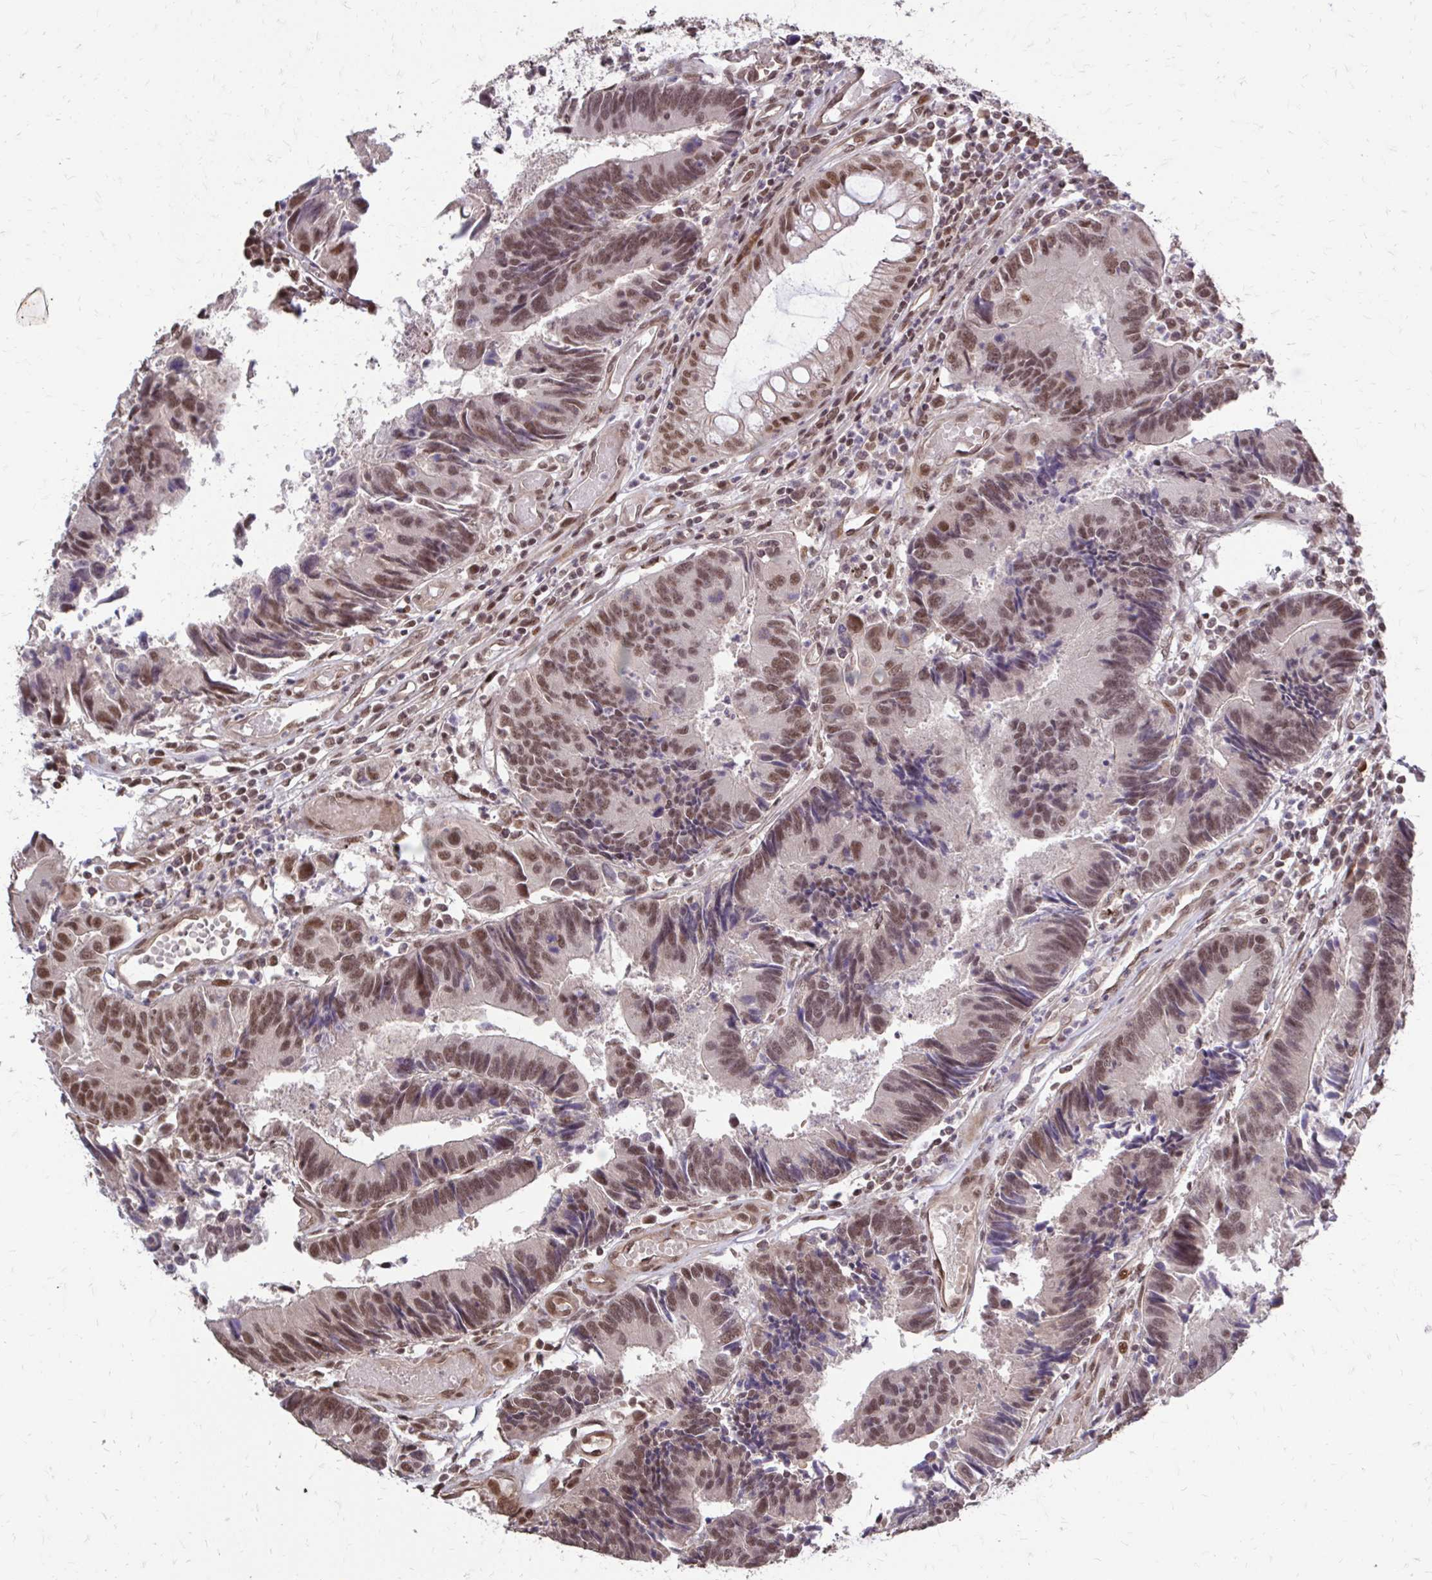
{"staining": {"intensity": "moderate", "quantity": ">75%", "location": "nuclear"}, "tissue": "colorectal cancer", "cell_type": "Tumor cells", "image_type": "cancer", "snomed": [{"axis": "morphology", "description": "Adenocarcinoma, NOS"}, {"axis": "topography", "description": "Colon"}], "caption": "The immunohistochemical stain labels moderate nuclear staining in tumor cells of colorectal cancer (adenocarcinoma) tissue.", "gene": "SS18", "patient": {"sex": "female", "age": 67}}